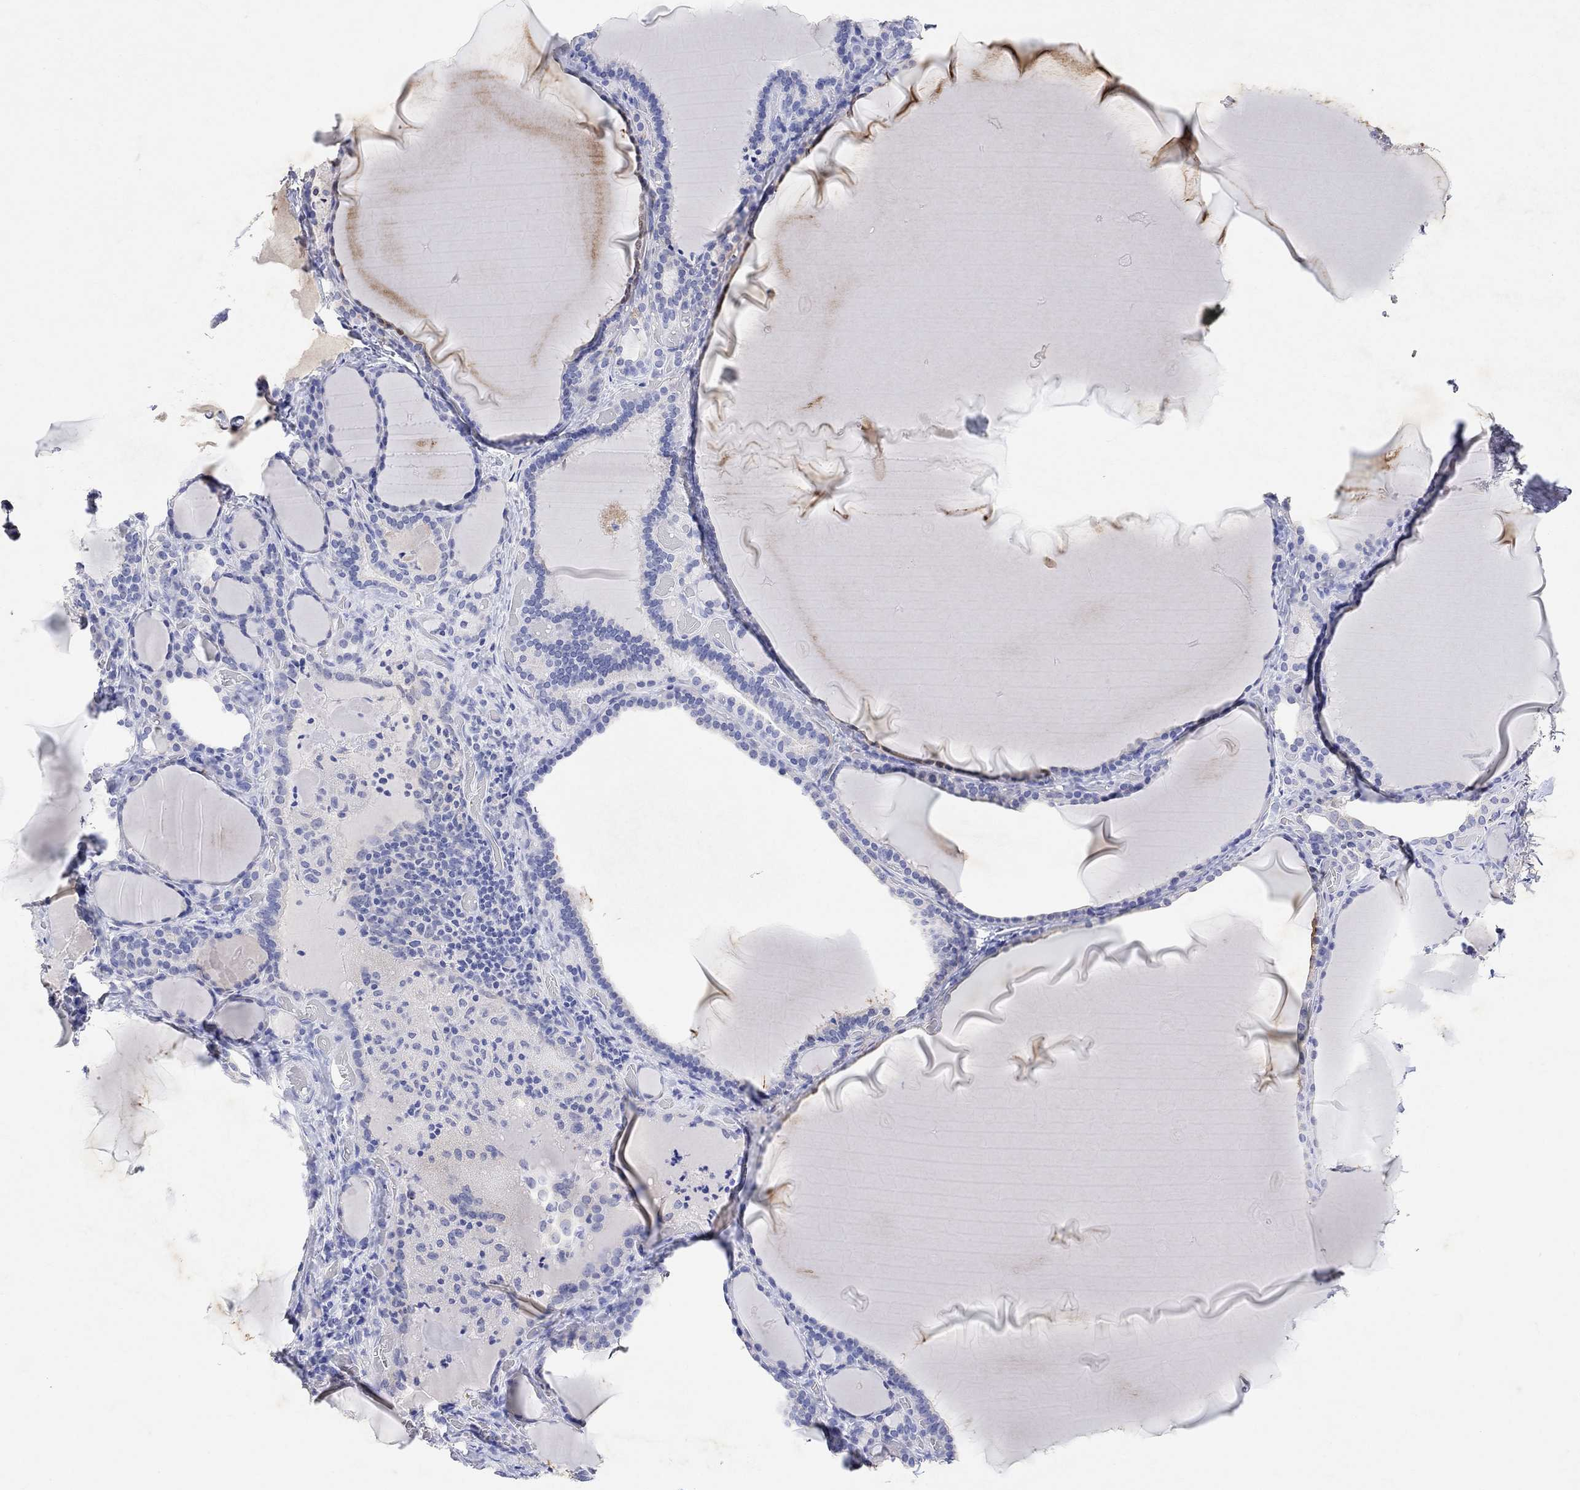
{"staining": {"intensity": "negative", "quantity": "none", "location": "none"}, "tissue": "thyroid gland", "cell_type": "Glandular cells", "image_type": "normal", "snomed": [{"axis": "morphology", "description": "Normal tissue, NOS"}, {"axis": "morphology", "description": "Hyperplasia, NOS"}, {"axis": "topography", "description": "Thyroid gland"}], "caption": "High power microscopy photomicrograph of an immunohistochemistry histopathology image of benign thyroid gland, revealing no significant staining in glandular cells. The staining is performed using DAB (3,3'-diaminobenzidine) brown chromogen with nuclei counter-stained in using hematoxylin.", "gene": "TYR", "patient": {"sex": "female", "age": 27}}